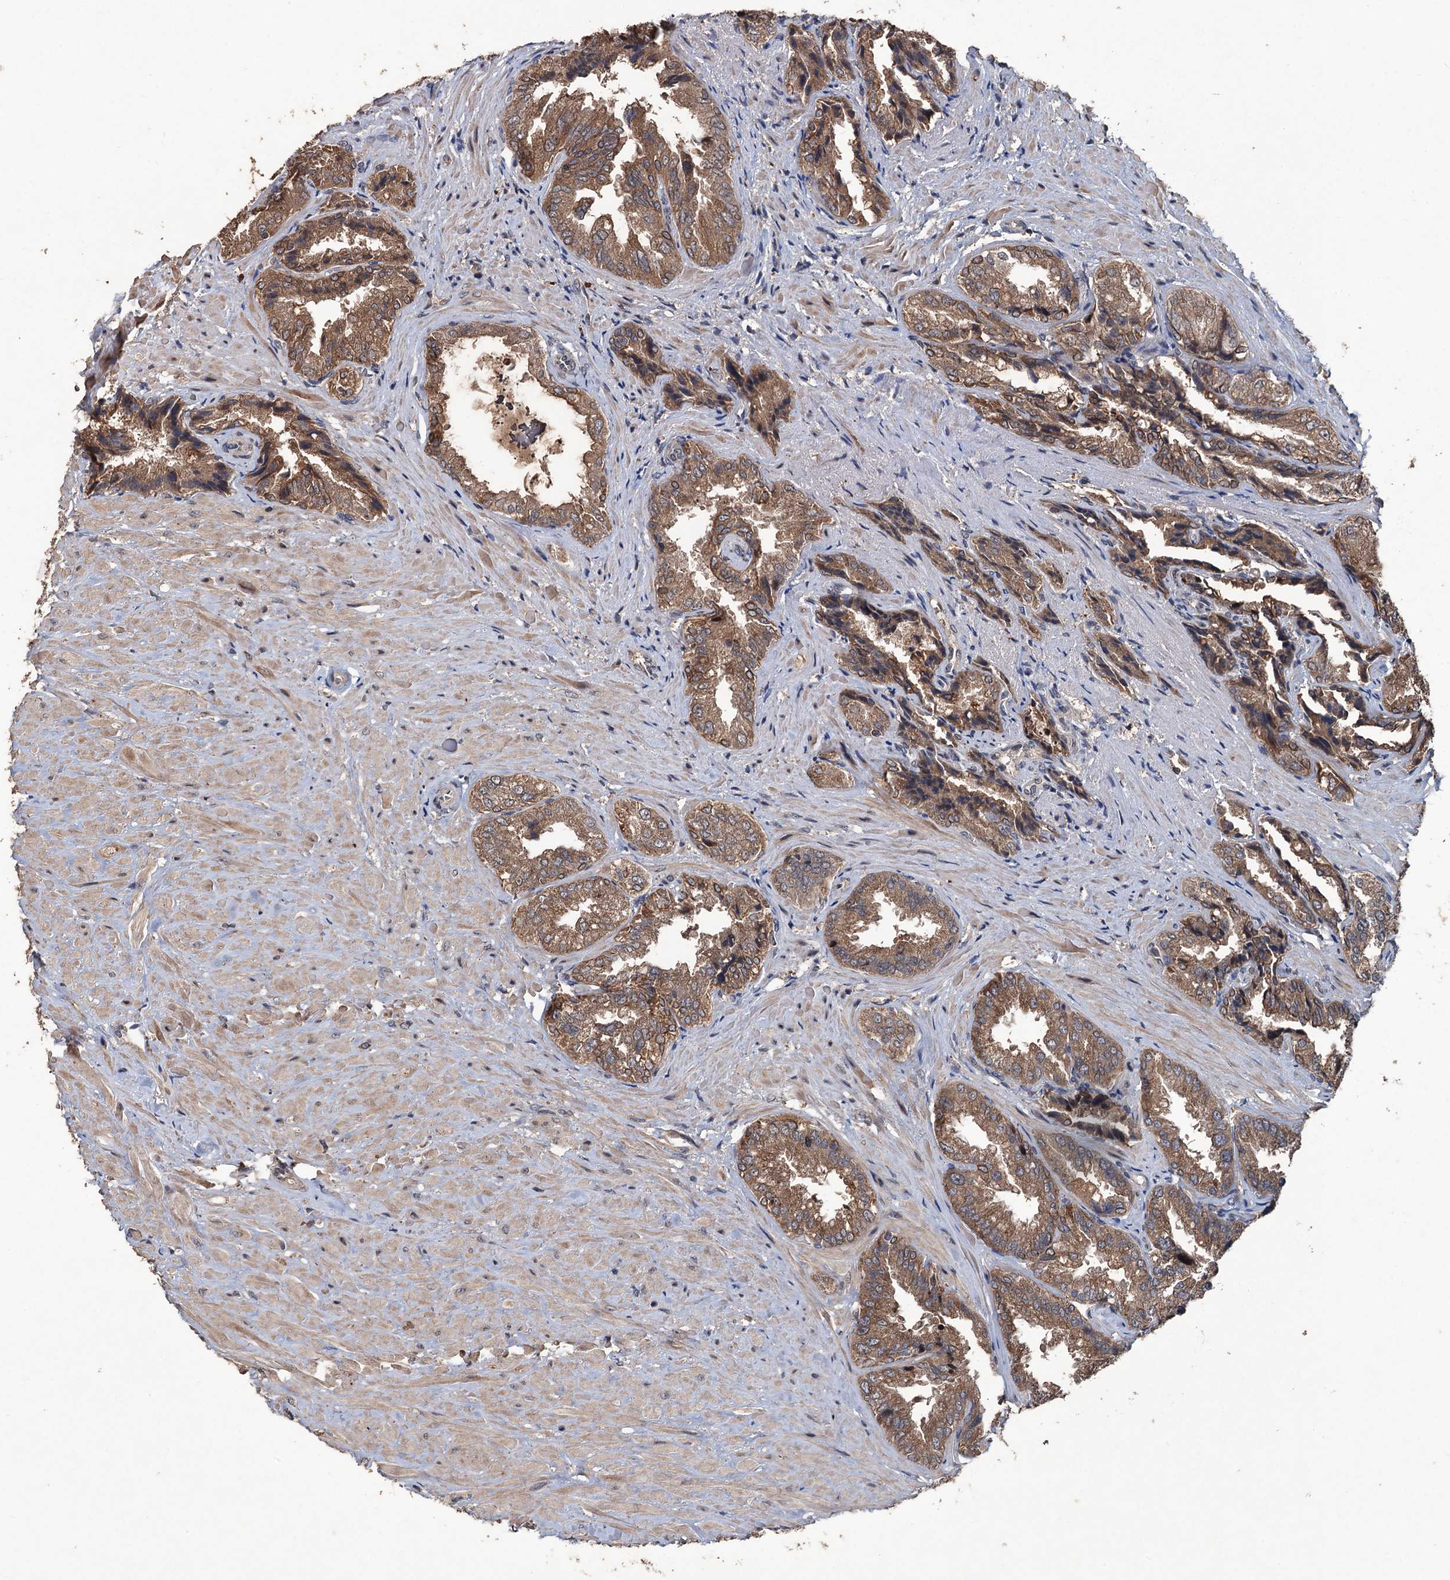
{"staining": {"intensity": "moderate", "quantity": ">75%", "location": "cytoplasmic/membranous"}, "tissue": "seminal vesicle", "cell_type": "Glandular cells", "image_type": "normal", "snomed": [{"axis": "morphology", "description": "Normal tissue, NOS"}, {"axis": "topography", "description": "Seminal veicle"}, {"axis": "topography", "description": "Peripheral nerve tissue"}], "caption": "The immunohistochemical stain shows moderate cytoplasmic/membranous staining in glandular cells of normal seminal vesicle.", "gene": "ZNF438", "patient": {"sex": "male", "age": 63}}